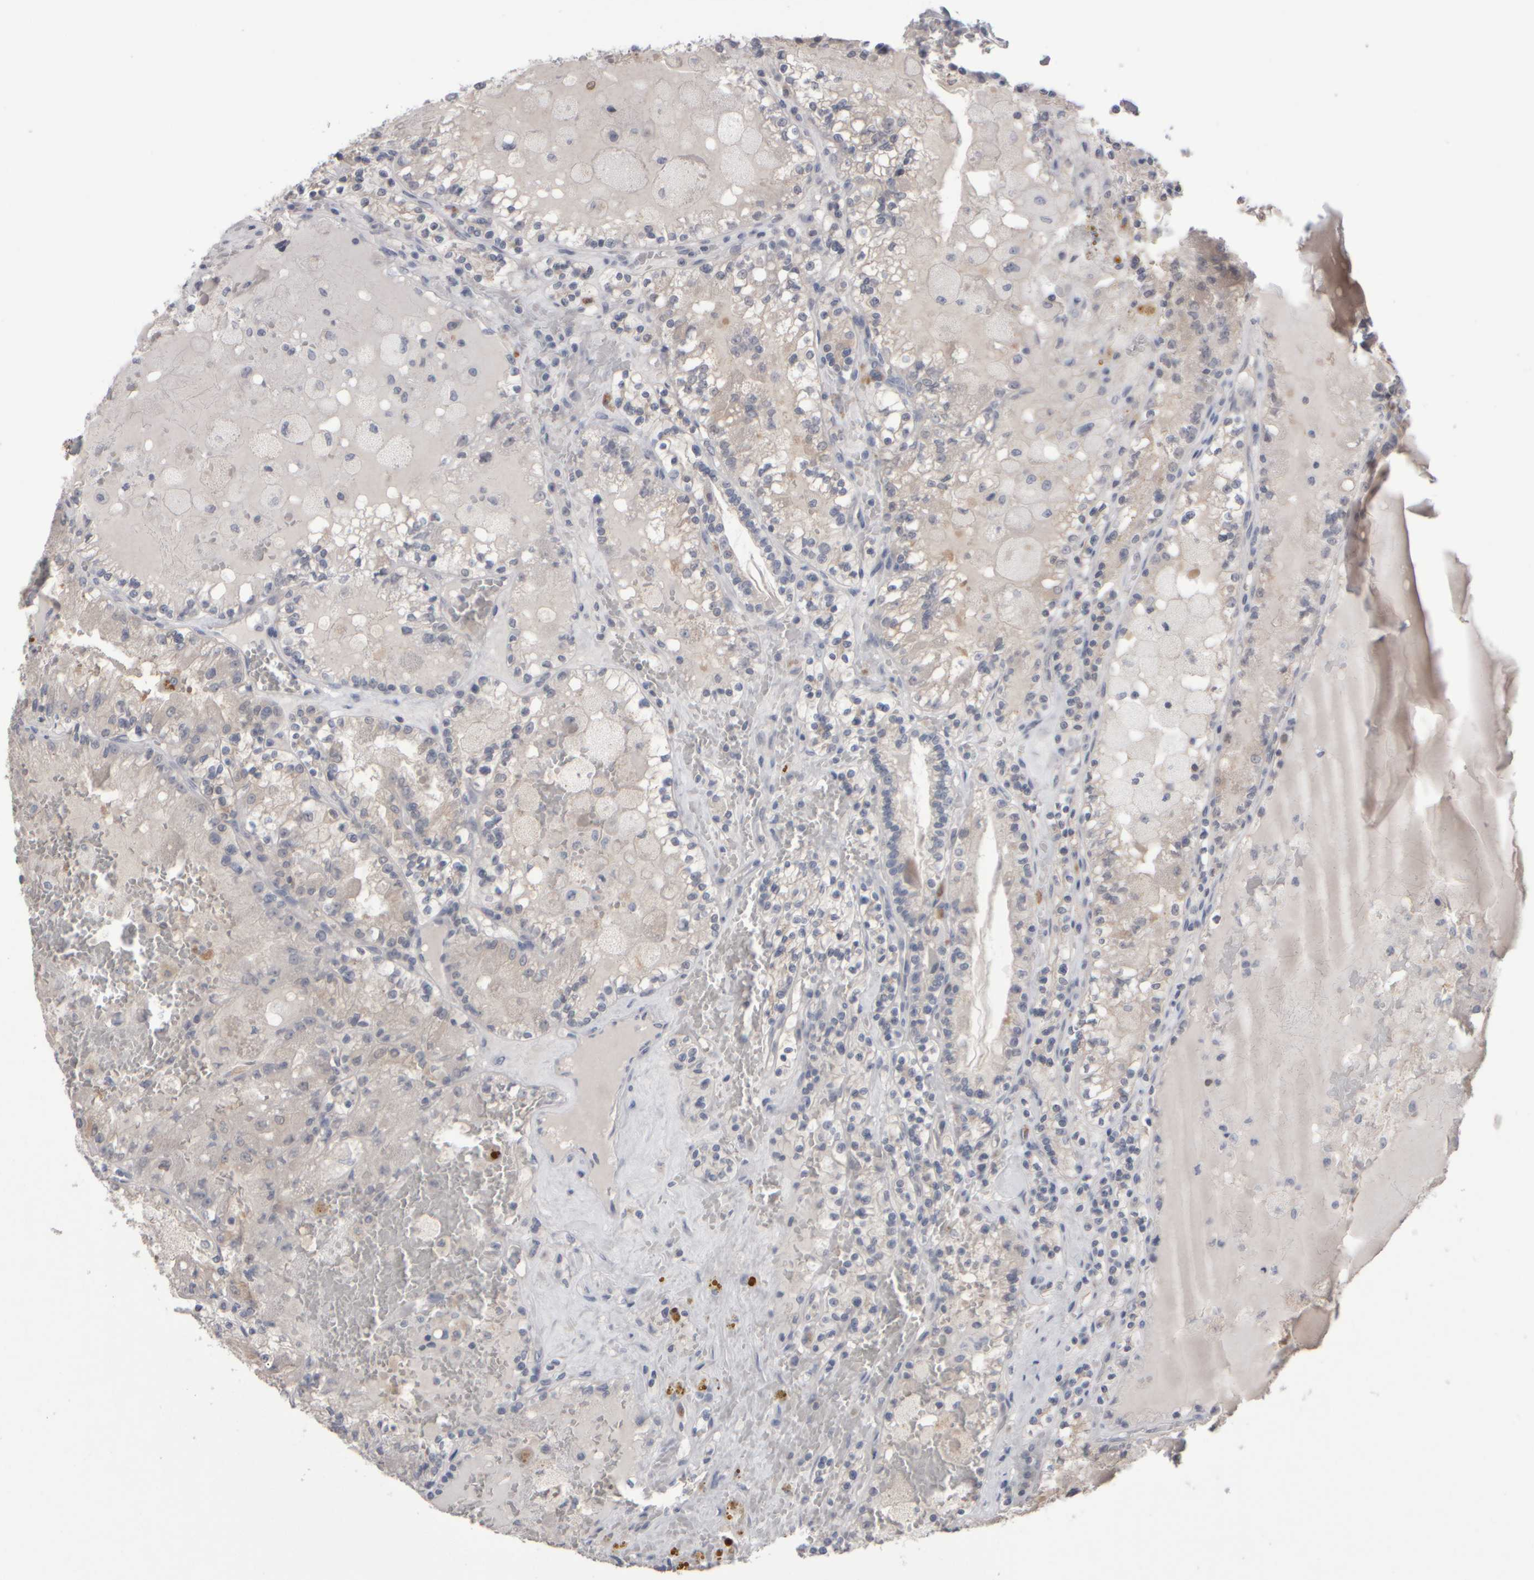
{"staining": {"intensity": "negative", "quantity": "none", "location": "none"}, "tissue": "renal cancer", "cell_type": "Tumor cells", "image_type": "cancer", "snomed": [{"axis": "morphology", "description": "Adenocarcinoma, NOS"}, {"axis": "topography", "description": "Kidney"}], "caption": "IHC image of neoplastic tissue: renal adenocarcinoma stained with DAB (3,3'-diaminobenzidine) reveals no significant protein expression in tumor cells.", "gene": "EPHX2", "patient": {"sex": "female", "age": 56}}